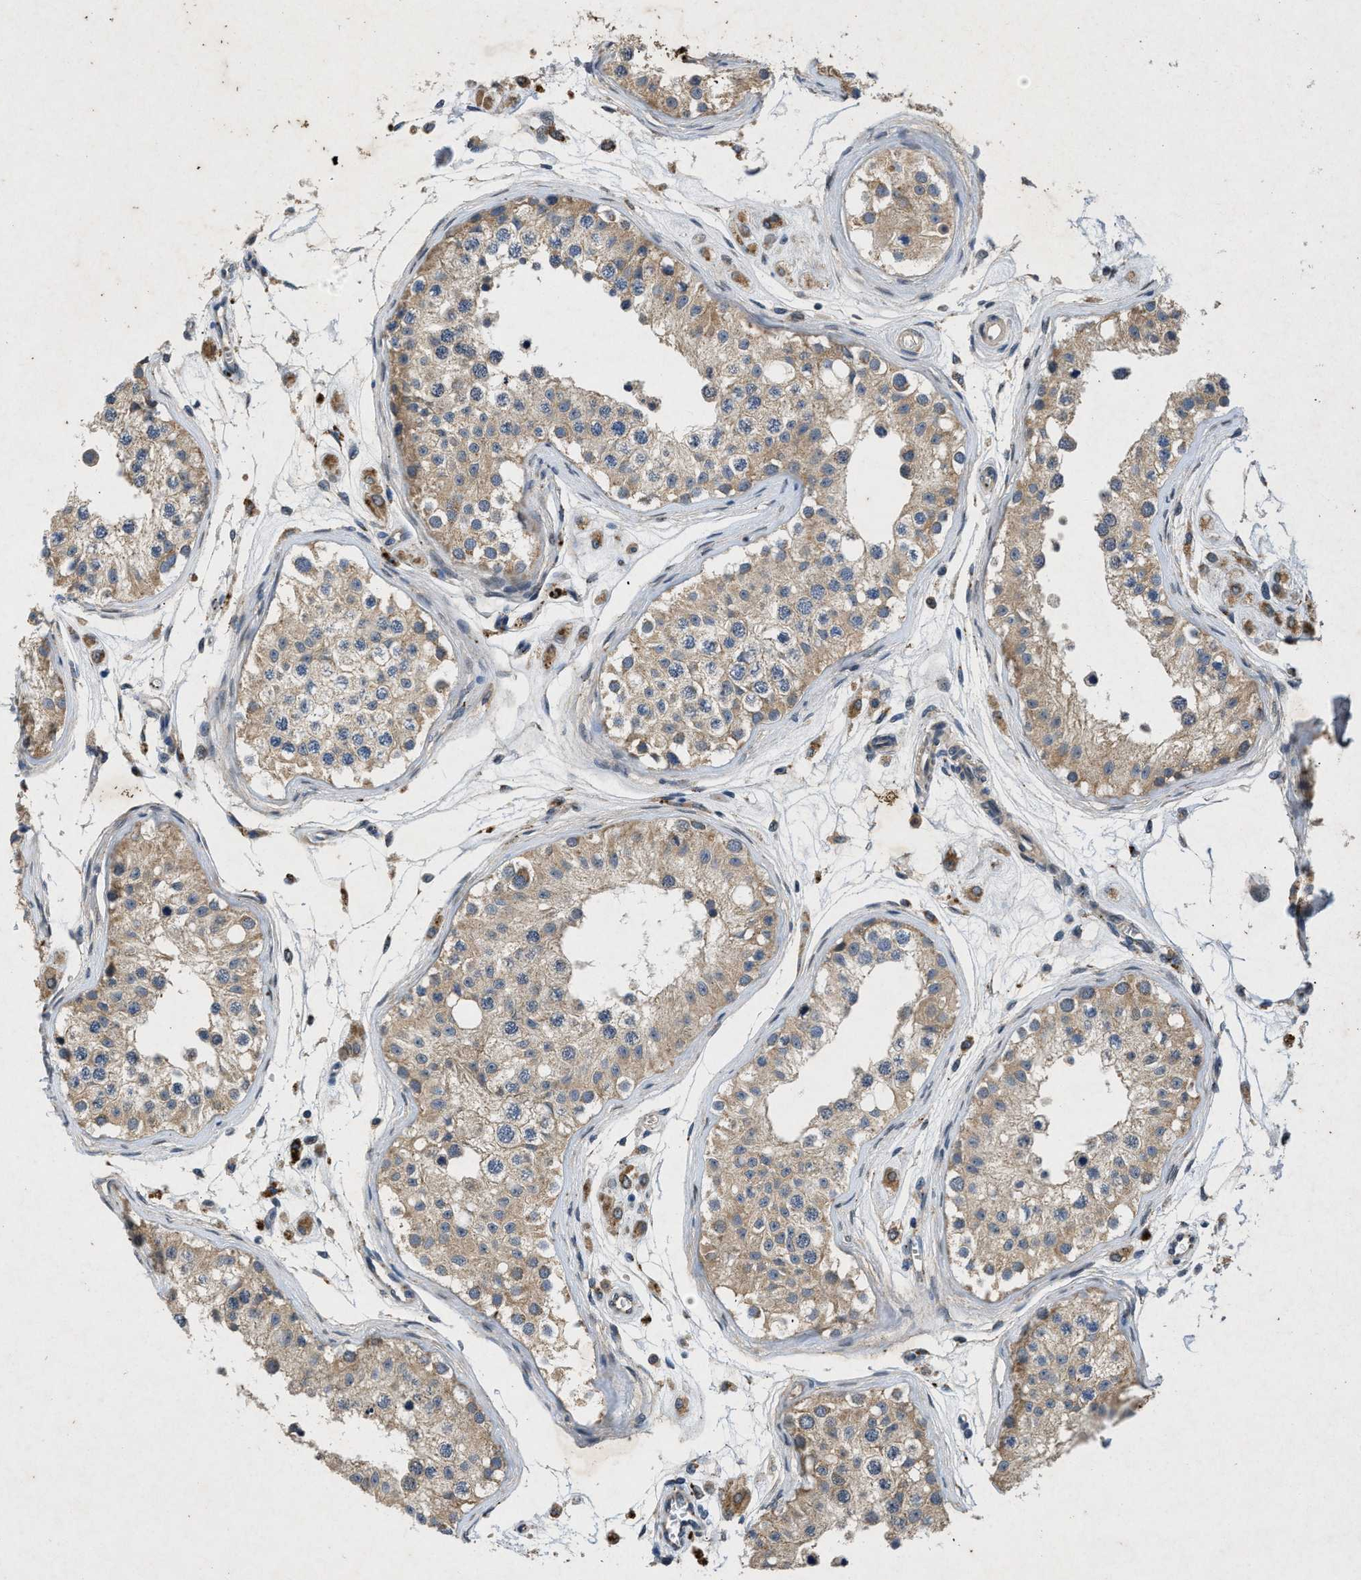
{"staining": {"intensity": "moderate", "quantity": ">75%", "location": "cytoplasmic/membranous"}, "tissue": "testis", "cell_type": "Cells in seminiferous ducts", "image_type": "normal", "snomed": [{"axis": "morphology", "description": "Normal tissue, NOS"}, {"axis": "morphology", "description": "Adenocarcinoma, metastatic, NOS"}, {"axis": "topography", "description": "Testis"}], "caption": "Protein analysis of benign testis exhibits moderate cytoplasmic/membranous positivity in approximately >75% of cells in seminiferous ducts.", "gene": "PRKG2", "patient": {"sex": "male", "age": 26}}